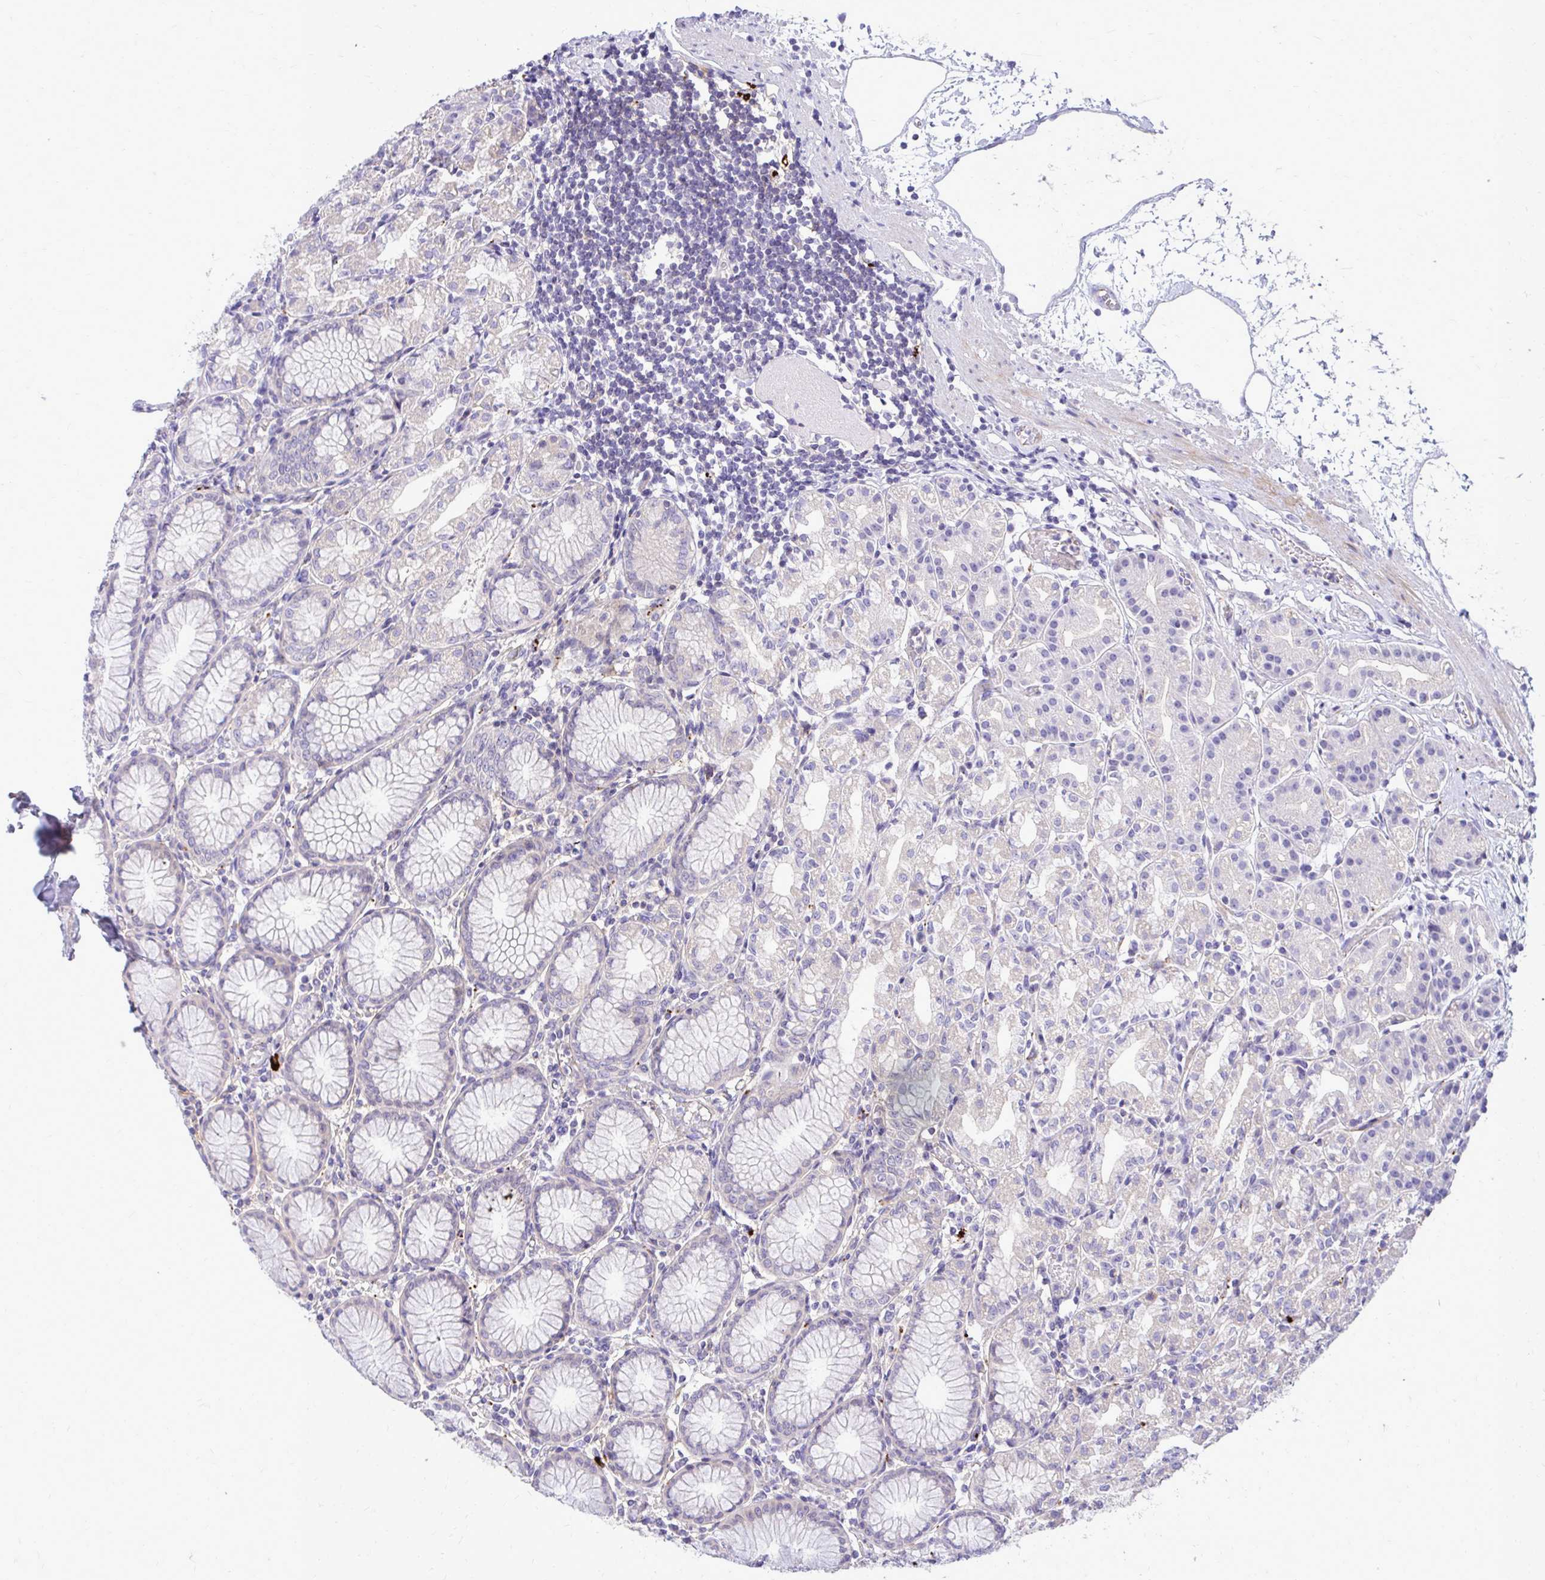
{"staining": {"intensity": "negative", "quantity": "none", "location": "none"}, "tissue": "stomach", "cell_type": "Glandular cells", "image_type": "normal", "snomed": [{"axis": "morphology", "description": "Normal tissue, NOS"}, {"axis": "topography", "description": "Stomach"}], "caption": "This is an immunohistochemistry histopathology image of unremarkable human stomach. There is no positivity in glandular cells.", "gene": "TP53I11", "patient": {"sex": "female", "age": 57}}